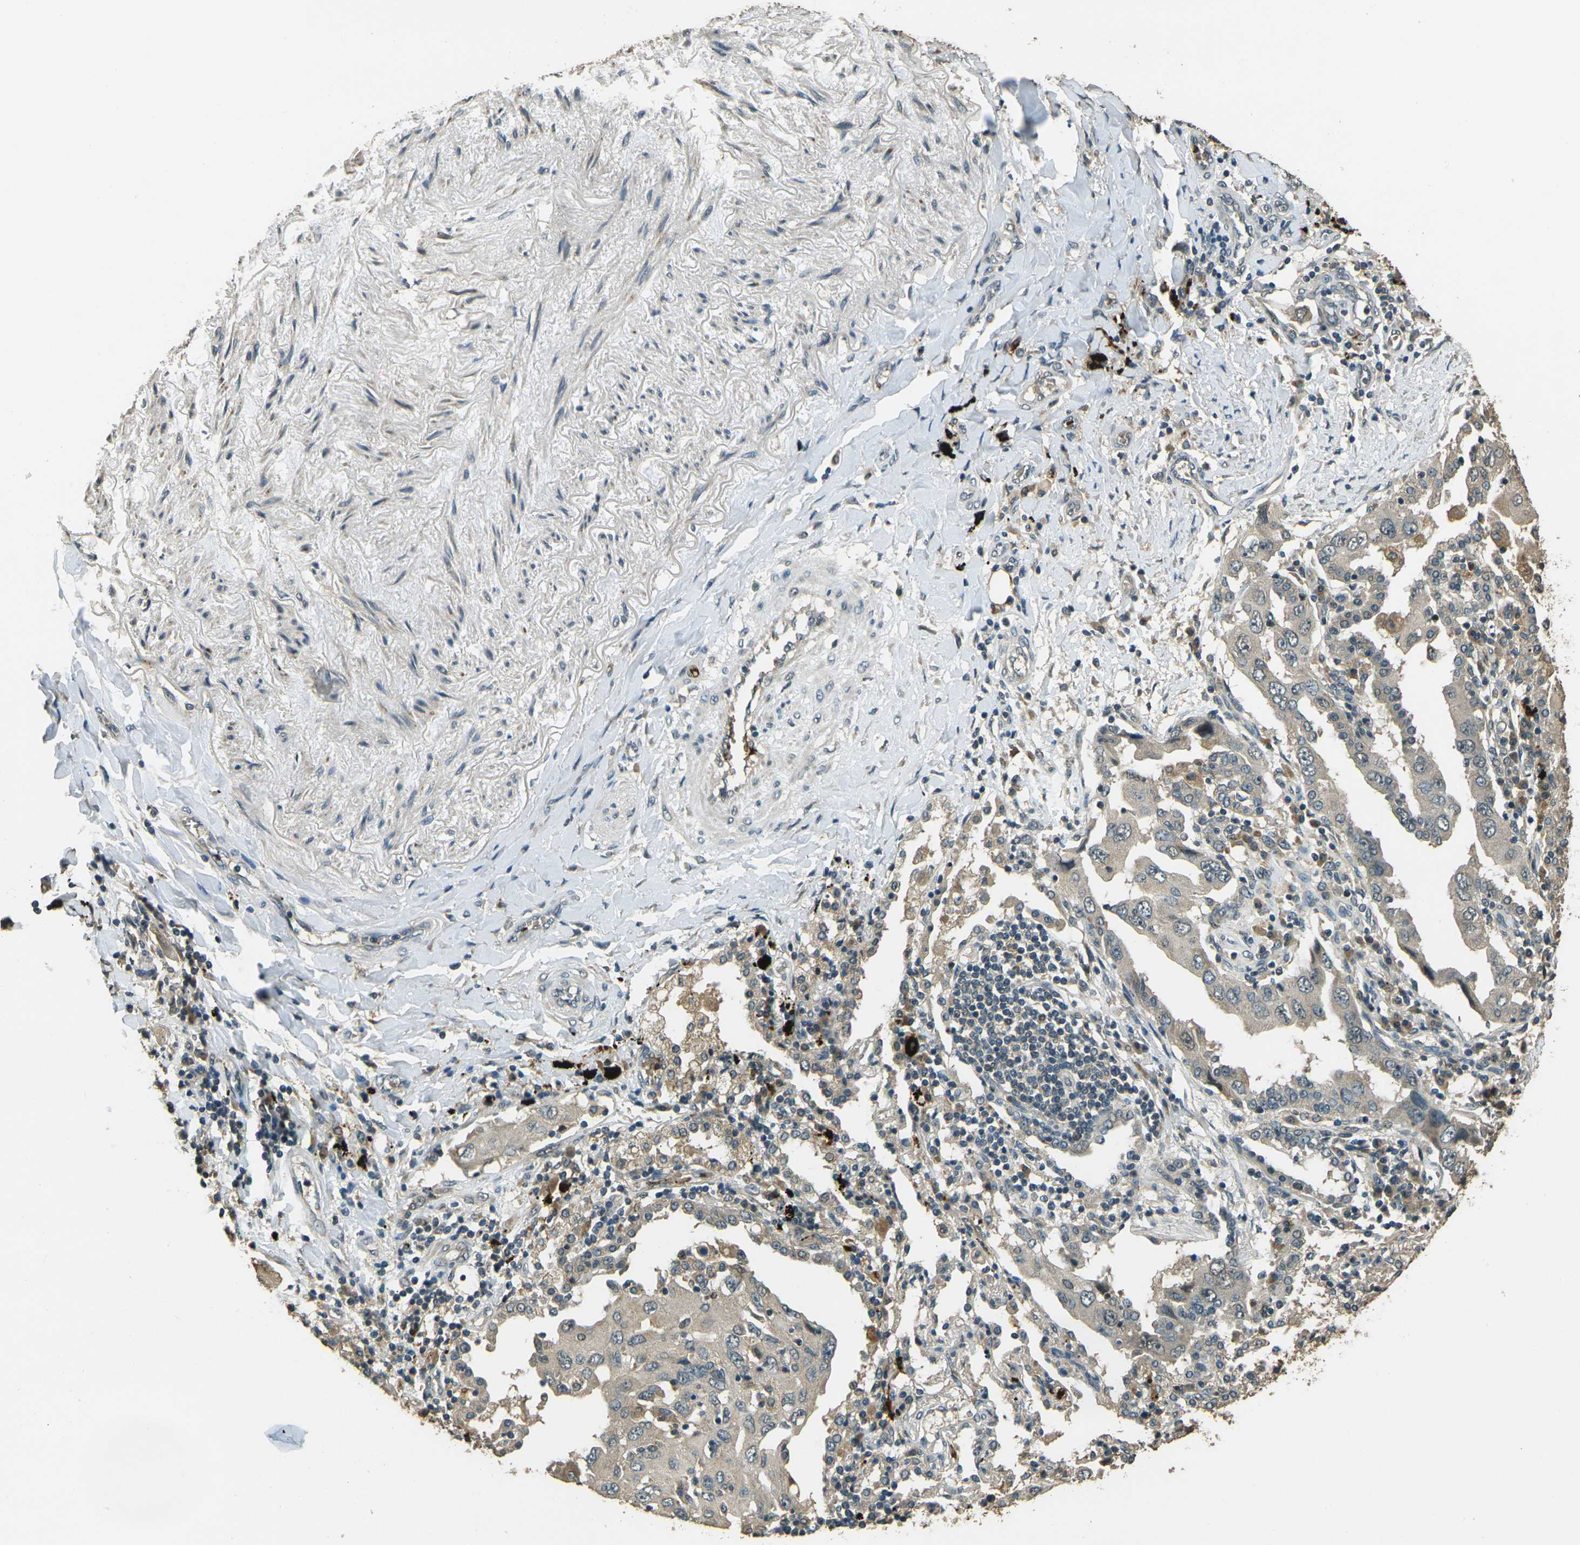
{"staining": {"intensity": "weak", "quantity": ">75%", "location": "cytoplasmic/membranous"}, "tissue": "lung cancer", "cell_type": "Tumor cells", "image_type": "cancer", "snomed": [{"axis": "morphology", "description": "Adenocarcinoma, NOS"}, {"axis": "topography", "description": "Lung"}], "caption": "Immunohistochemical staining of human adenocarcinoma (lung) displays low levels of weak cytoplasmic/membranous protein staining in approximately >75% of tumor cells.", "gene": "TOR1A", "patient": {"sex": "female", "age": 65}}